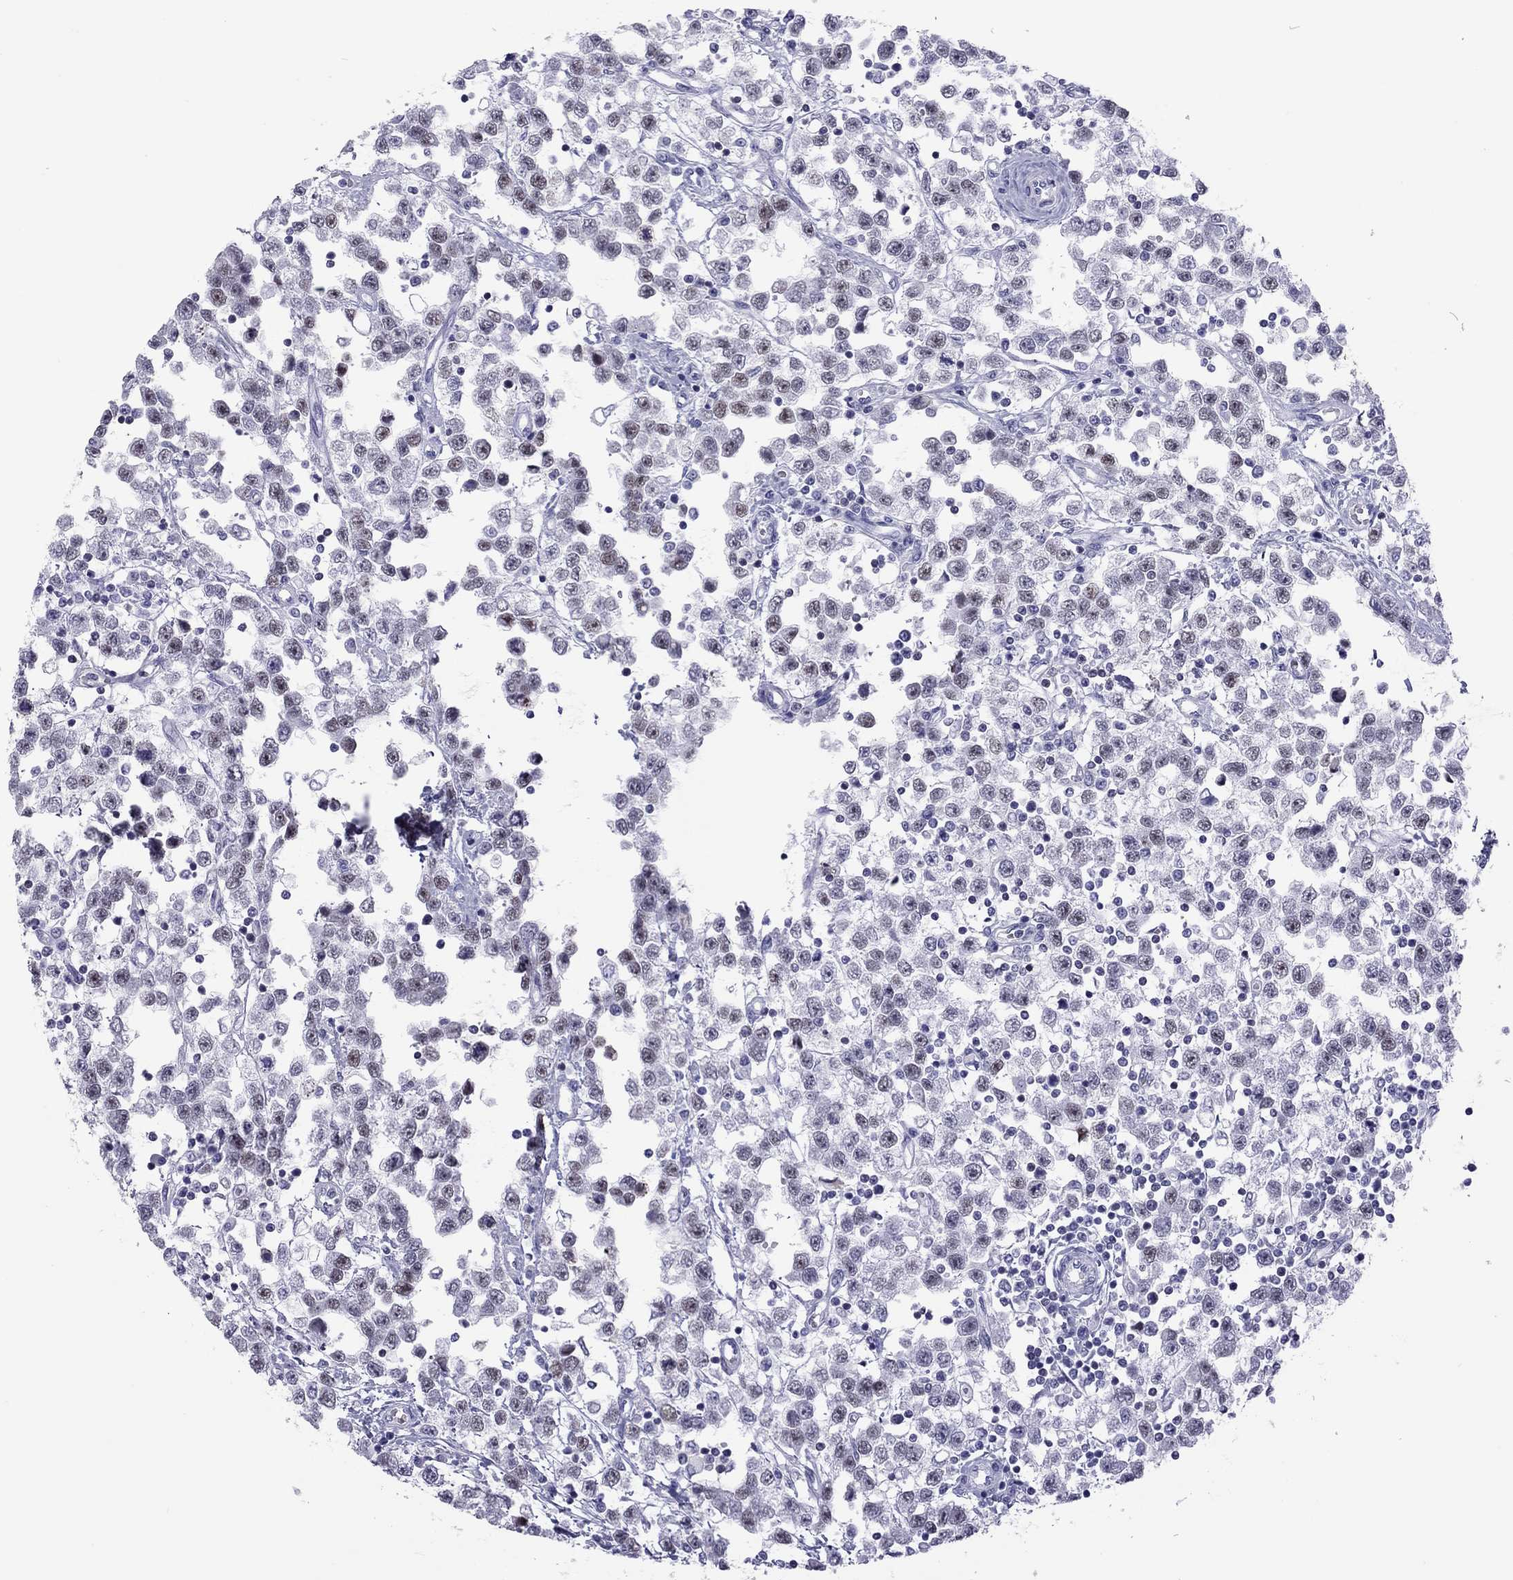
{"staining": {"intensity": "strong", "quantity": "<25%", "location": "nuclear"}, "tissue": "testis cancer", "cell_type": "Tumor cells", "image_type": "cancer", "snomed": [{"axis": "morphology", "description": "Seminoma, NOS"}, {"axis": "topography", "description": "Testis"}], "caption": "Immunohistochemical staining of testis cancer (seminoma) demonstrates strong nuclear protein expression in approximately <25% of tumor cells. (Stains: DAB (3,3'-diaminobenzidine) in brown, nuclei in blue, Microscopy: brightfield microscopy at high magnification).", "gene": "STAG3", "patient": {"sex": "male", "age": 34}}